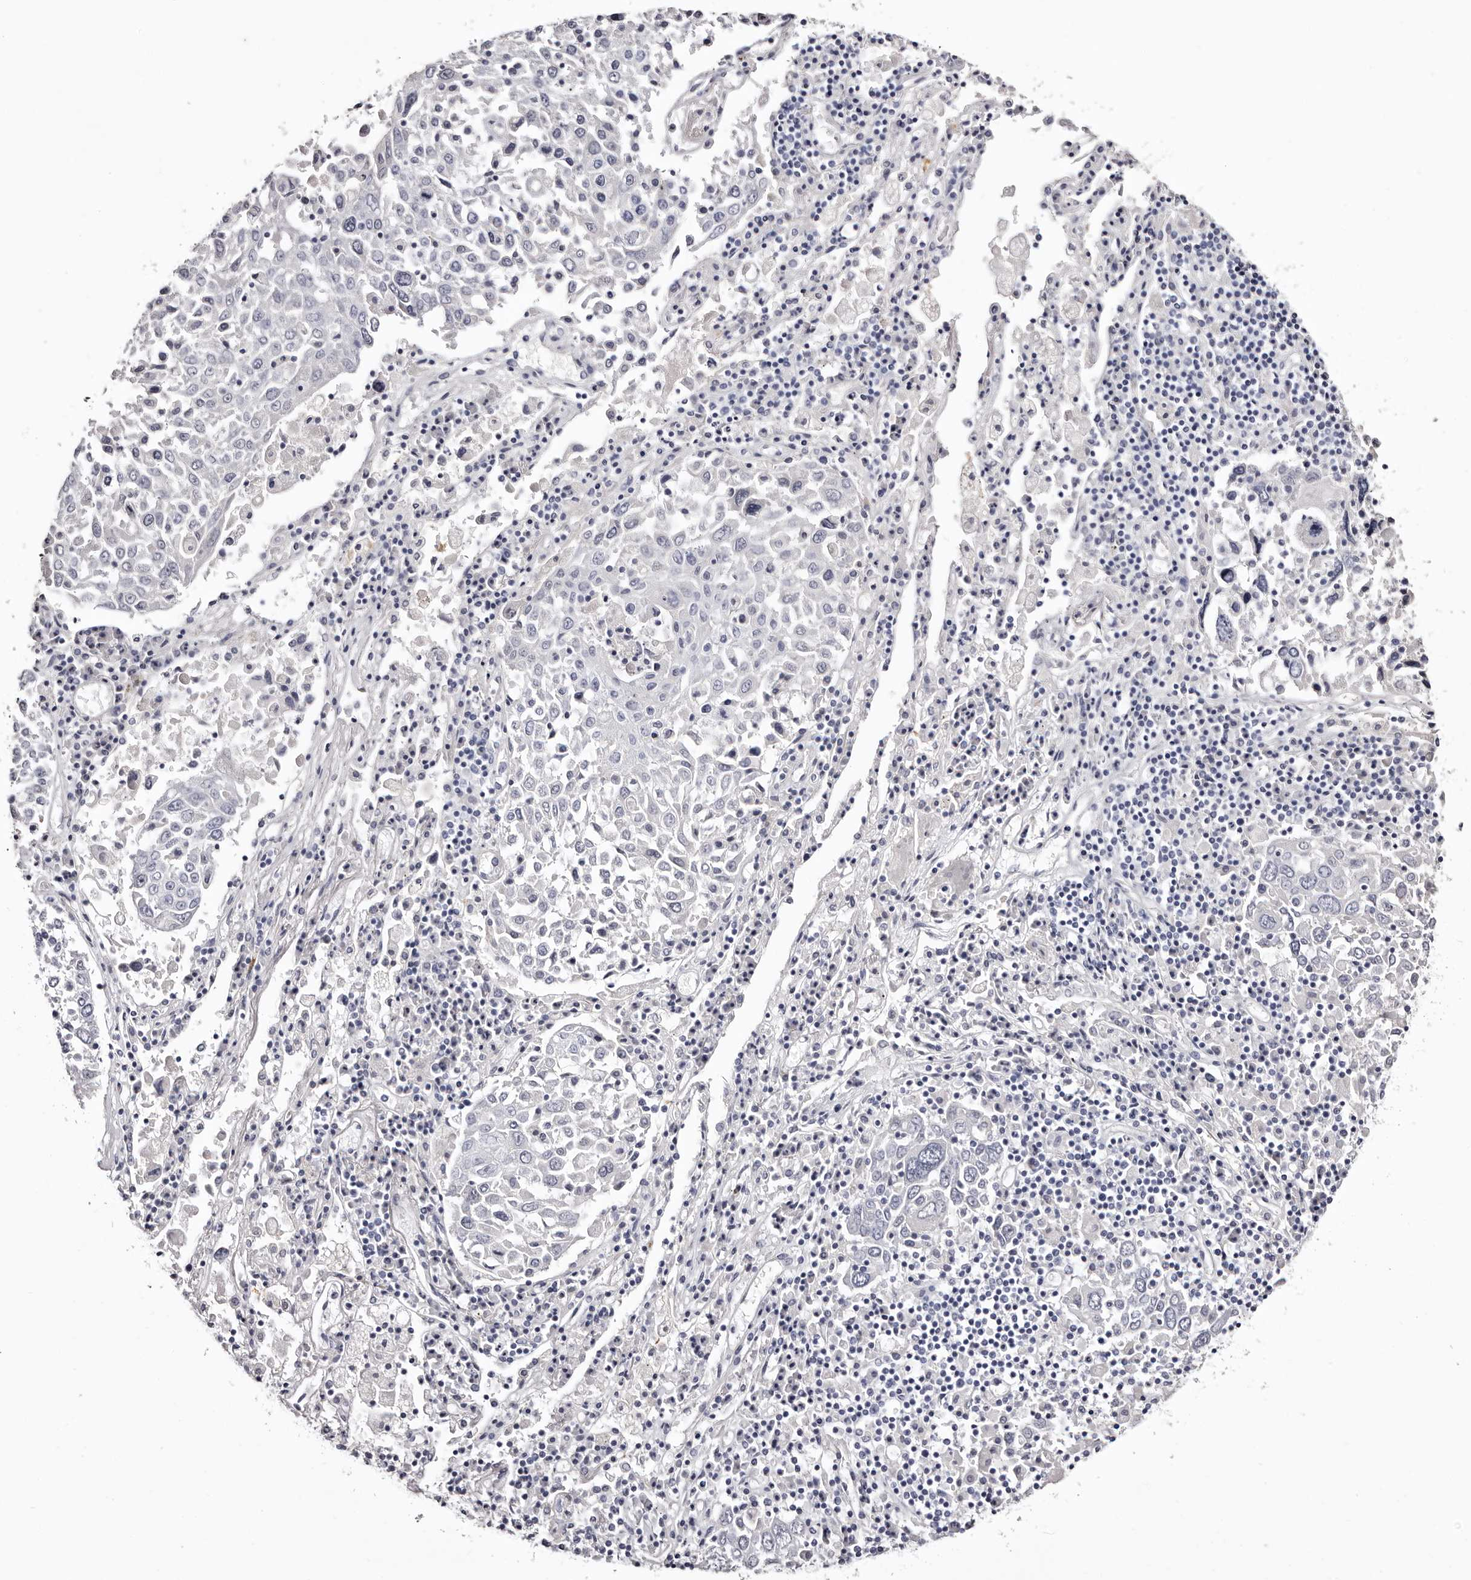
{"staining": {"intensity": "negative", "quantity": "none", "location": "none"}, "tissue": "lung cancer", "cell_type": "Tumor cells", "image_type": "cancer", "snomed": [{"axis": "morphology", "description": "Squamous cell carcinoma, NOS"}, {"axis": "topography", "description": "Lung"}], "caption": "This is an IHC photomicrograph of human lung cancer (squamous cell carcinoma). There is no staining in tumor cells.", "gene": "CA6", "patient": {"sex": "male", "age": 65}}